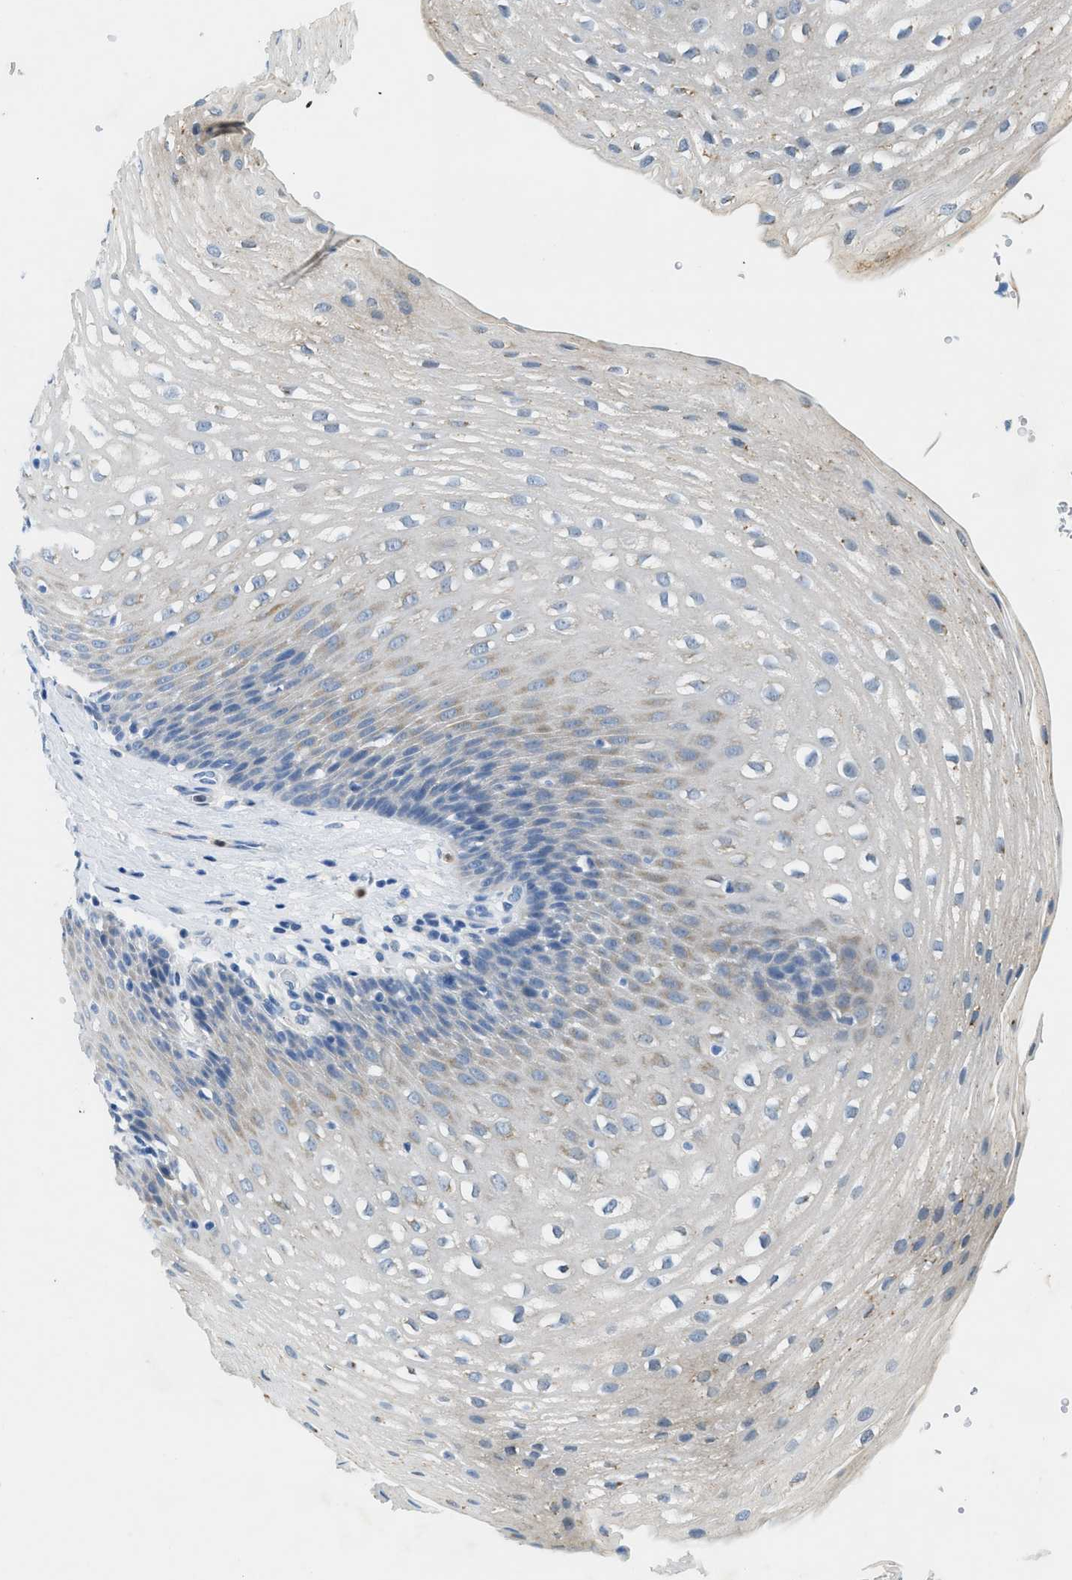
{"staining": {"intensity": "negative", "quantity": "none", "location": "none"}, "tissue": "esophagus", "cell_type": "Squamous epithelial cells", "image_type": "normal", "snomed": [{"axis": "morphology", "description": "Normal tissue, NOS"}, {"axis": "topography", "description": "Esophagus"}], "caption": "Esophagus stained for a protein using IHC displays no staining squamous epithelial cells.", "gene": "ZDHHC13", "patient": {"sex": "male", "age": 48}}